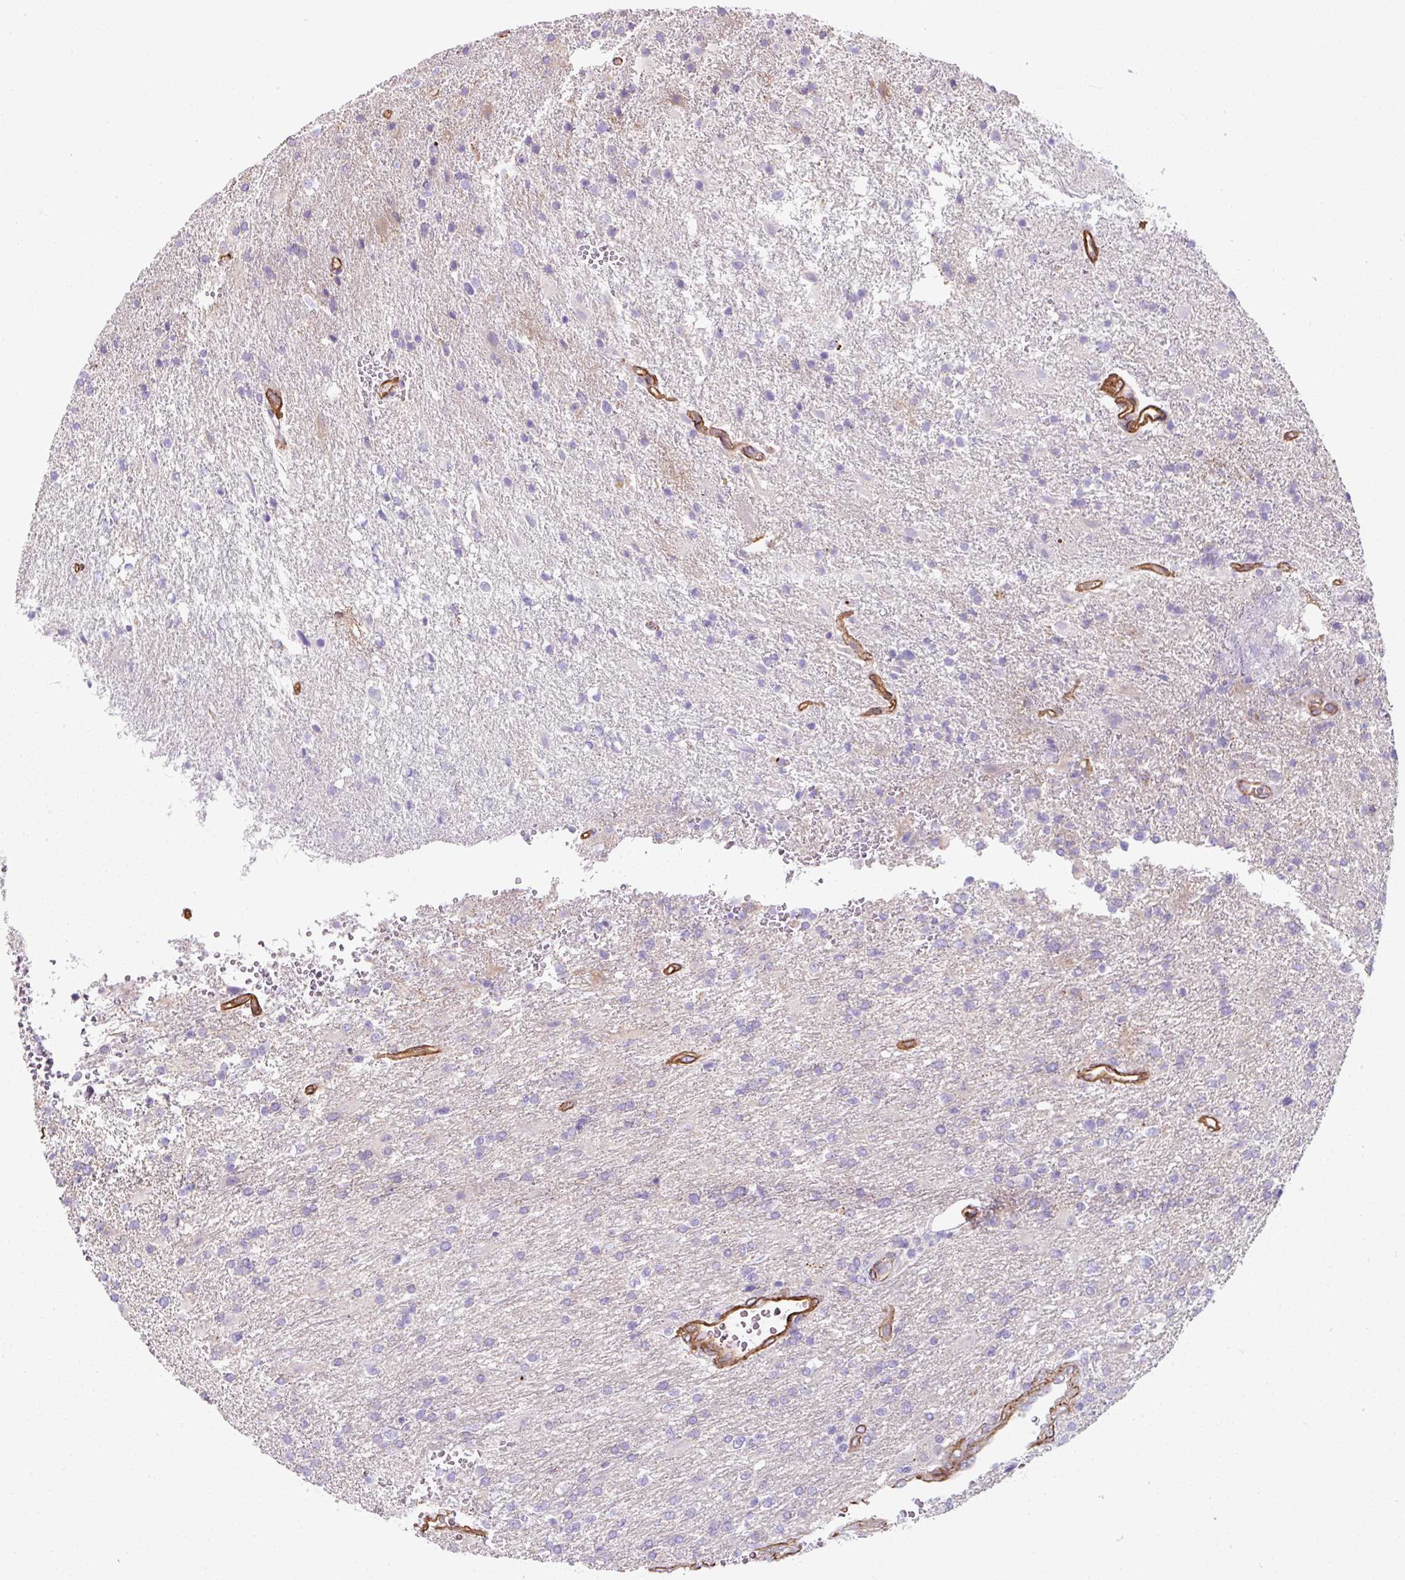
{"staining": {"intensity": "negative", "quantity": "none", "location": "none"}, "tissue": "glioma", "cell_type": "Tumor cells", "image_type": "cancer", "snomed": [{"axis": "morphology", "description": "Glioma, malignant, High grade"}, {"axis": "topography", "description": "Brain"}], "caption": "Malignant high-grade glioma was stained to show a protein in brown. There is no significant expression in tumor cells.", "gene": "ANKUB1", "patient": {"sex": "male", "age": 56}}